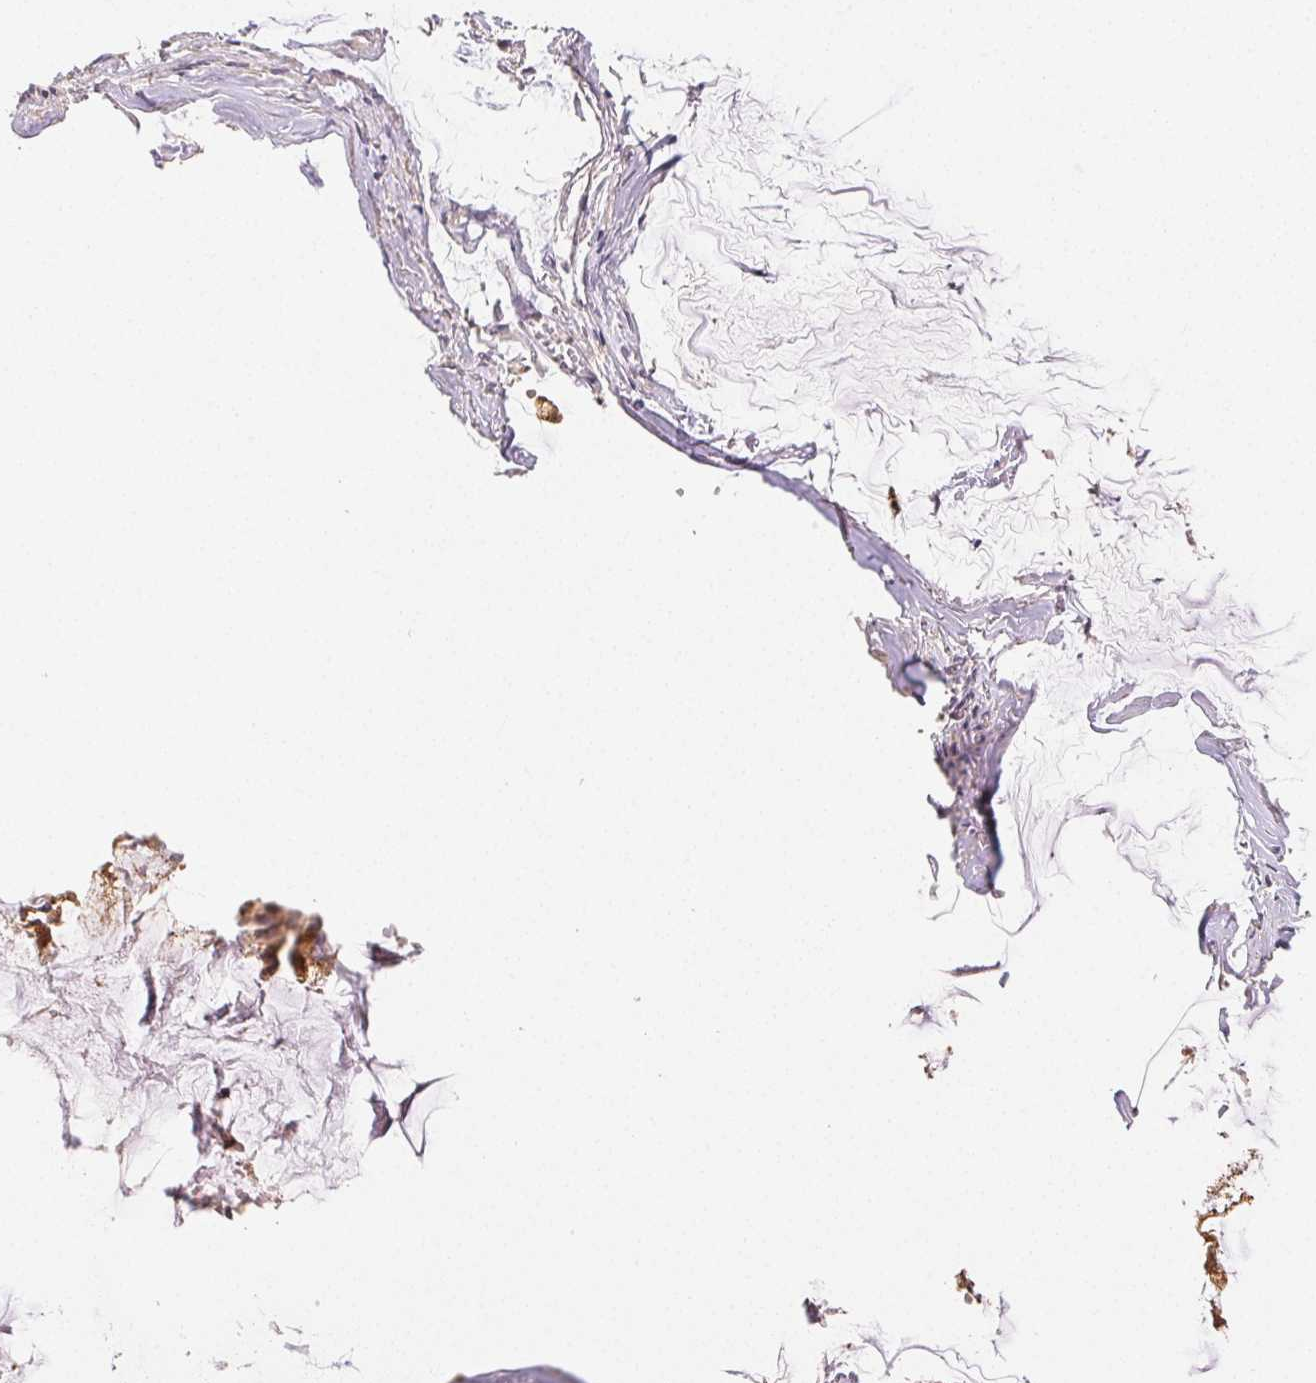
{"staining": {"intensity": "moderate", "quantity": ">75%", "location": "cytoplasmic/membranous"}, "tissue": "ovarian cancer", "cell_type": "Tumor cells", "image_type": "cancer", "snomed": [{"axis": "morphology", "description": "Cystadenocarcinoma, mucinous, NOS"}, {"axis": "topography", "description": "Ovary"}], "caption": "Tumor cells display moderate cytoplasmic/membranous staining in approximately >75% of cells in ovarian mucinous cystadenocarcinoma.", "gene": "ACVR1B", "patient": {"sex": "female", "age": 90}}